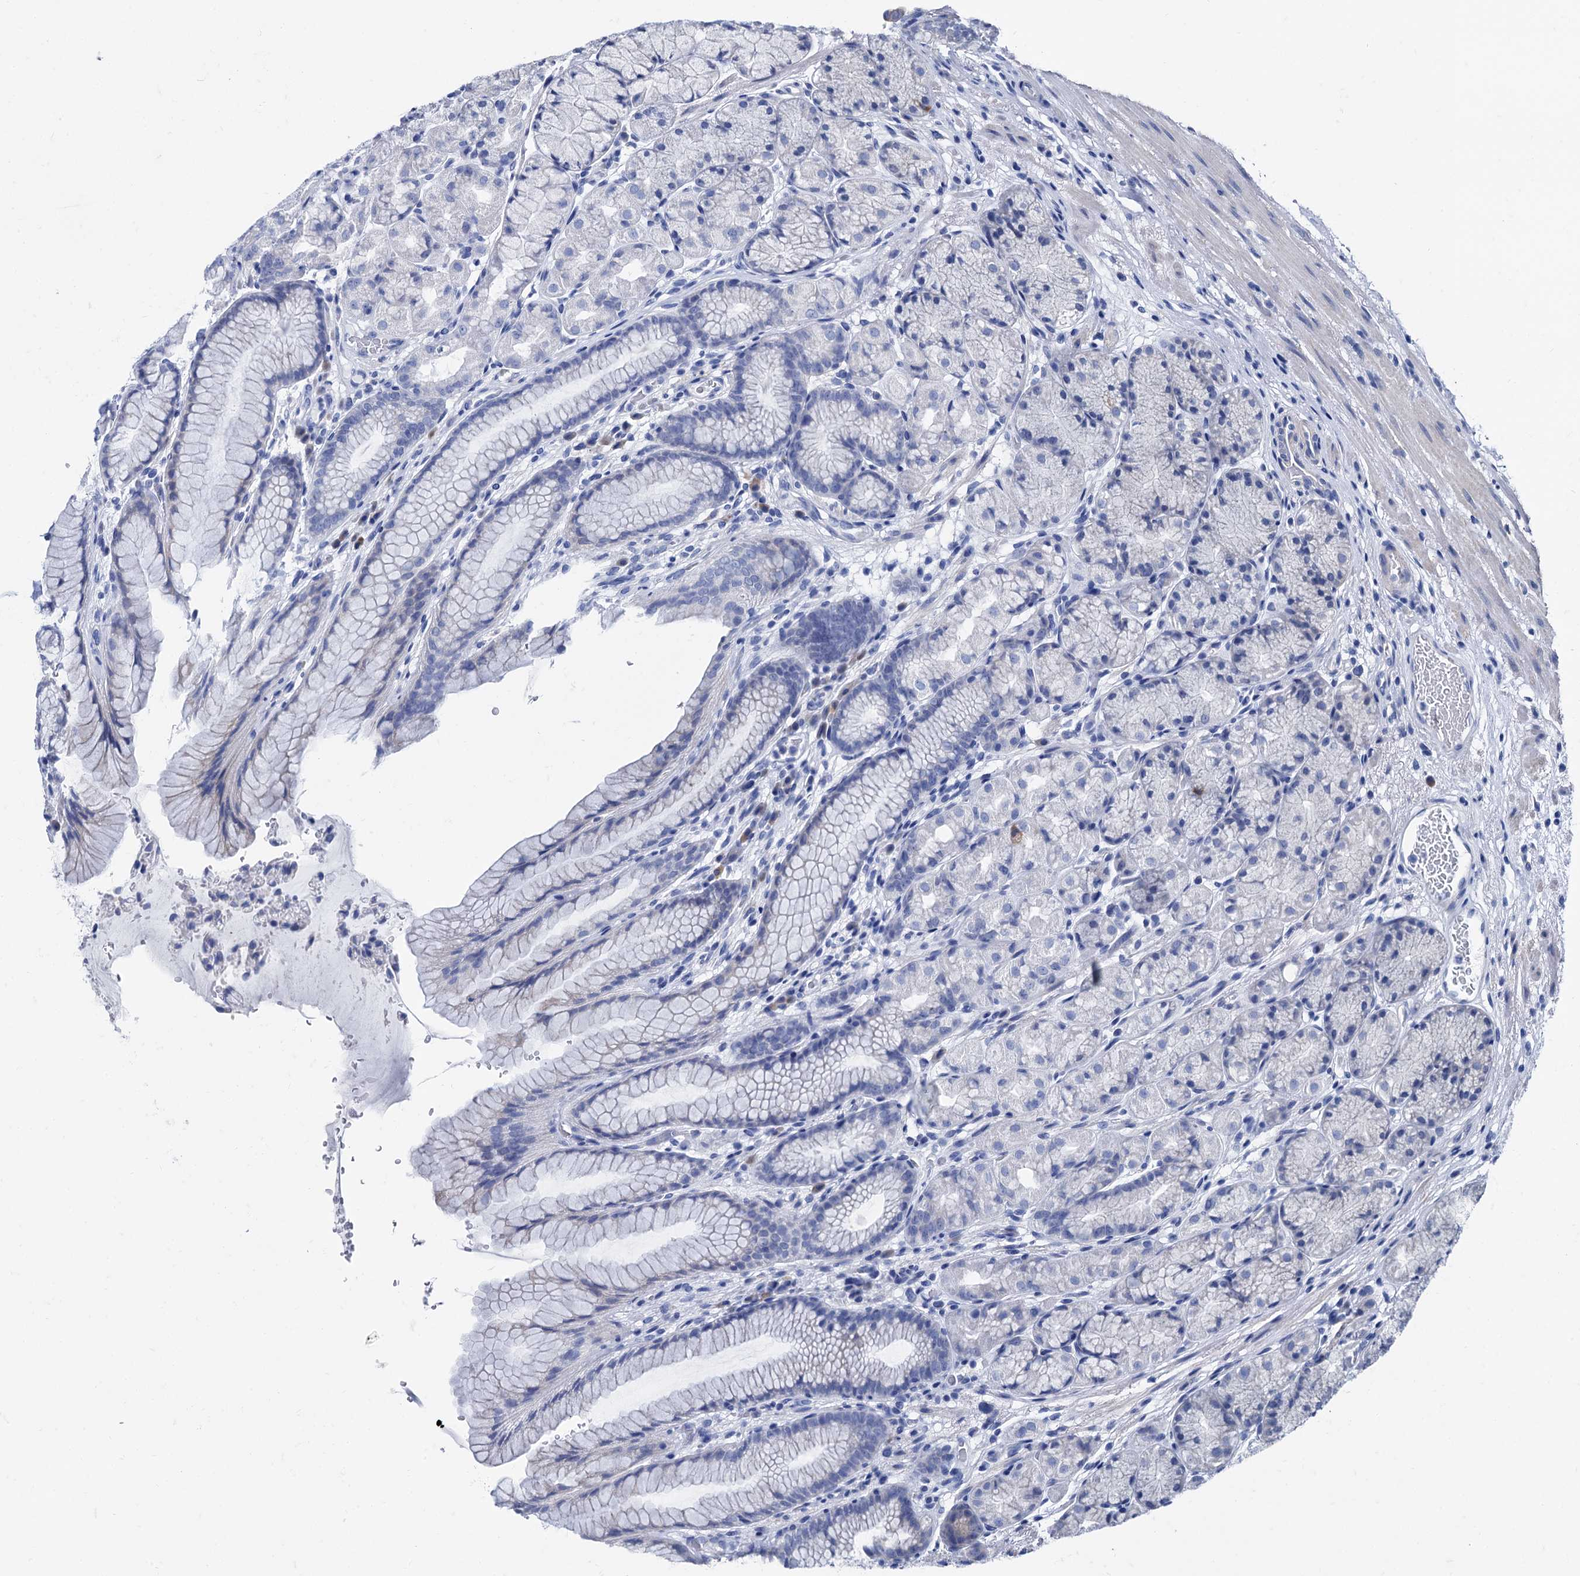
{"staining": {"intensity": "negative", "quantity": "none", "location": "none"}, "tissue": "stomach", "cell_type": "Glandular cells", "image_type": "normal", "snomed": [{"axis": "morphology", "description": "Normal tissue, NOS"}, {"axis": "topography", "description": "Stomach"}], "caption": "Photomicrograph shows no significant protein expression in glandular cells of benign stomach.", "gene": "FOXR2", "patient": {"sex": "male", "age": 63}}